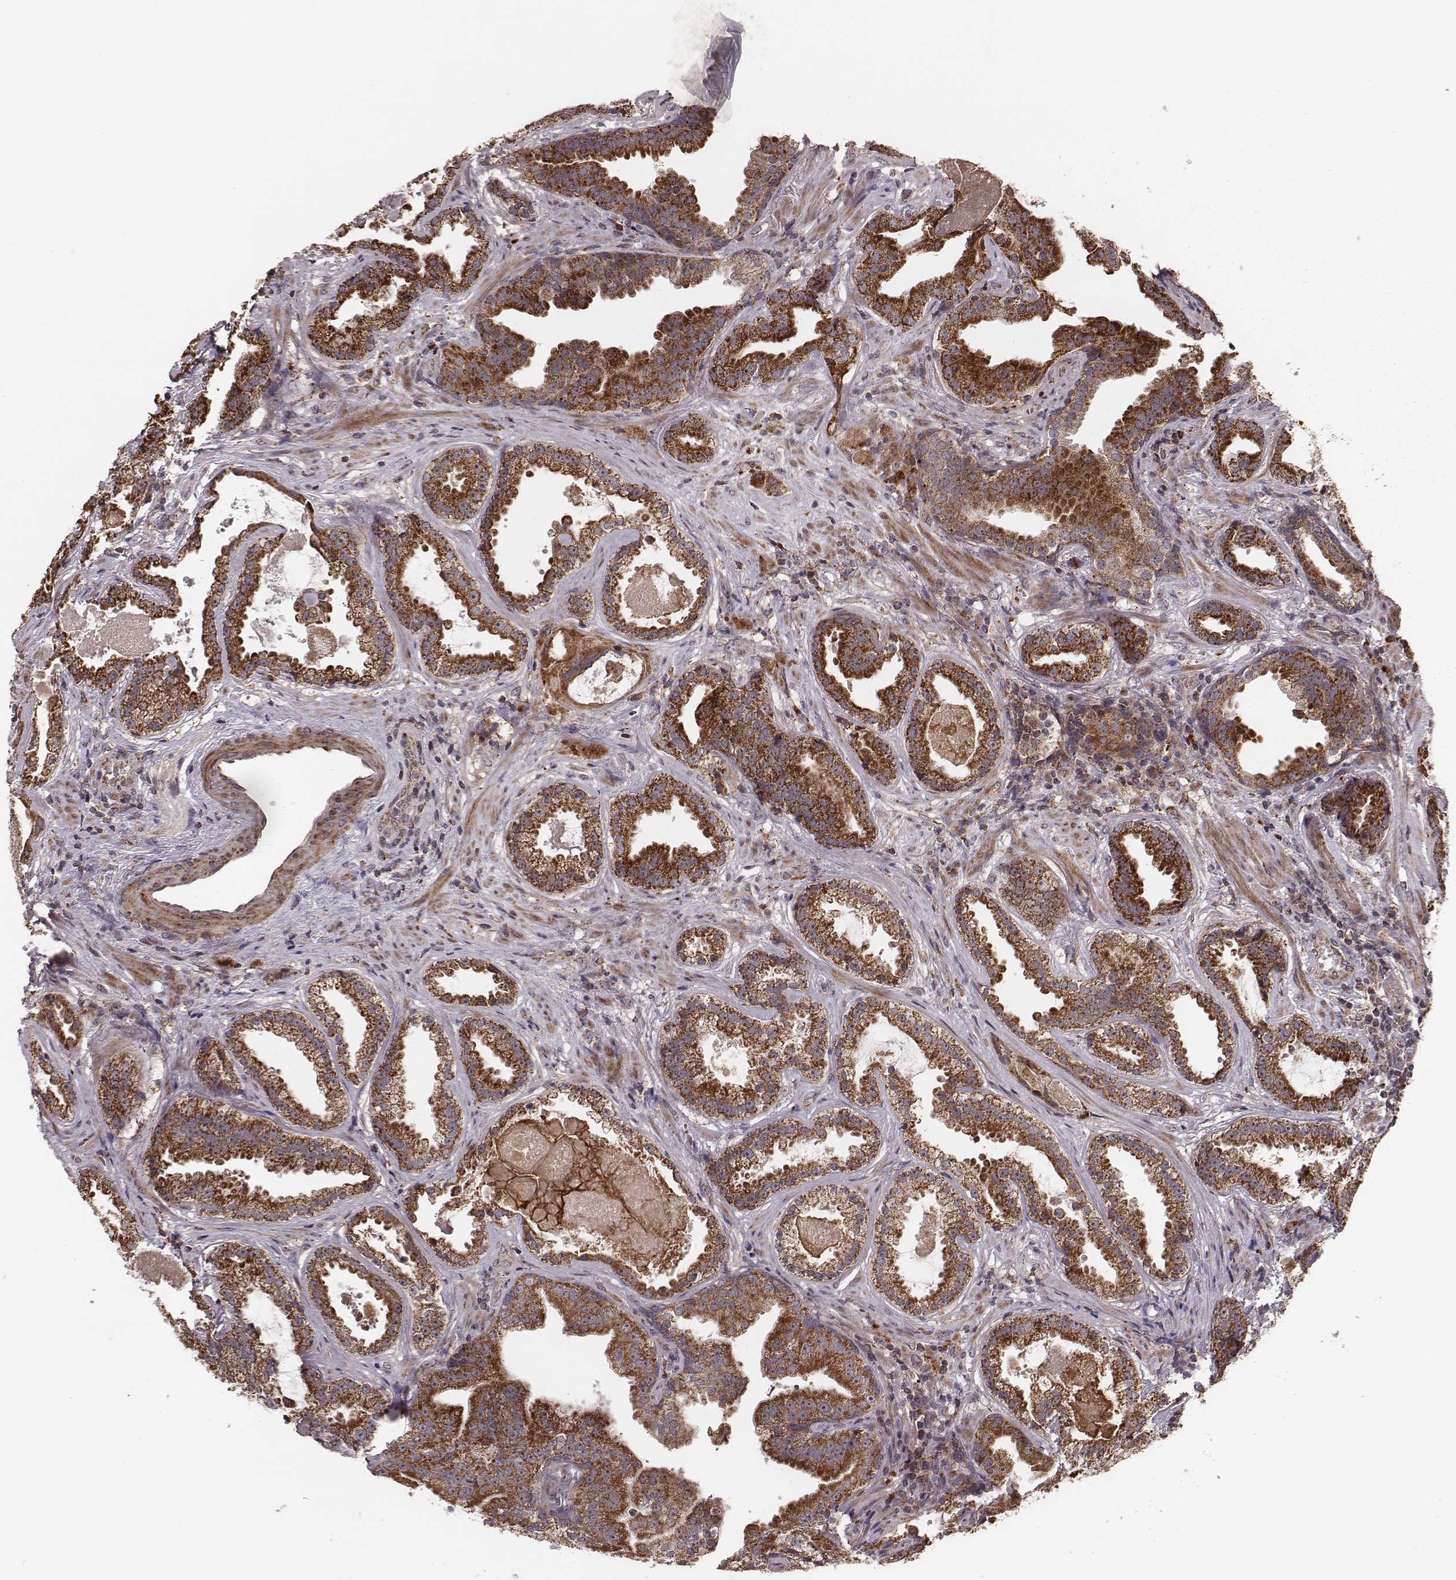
{"staining": {"intensity": "strong", "quantity": ">75%", "location": "cytoplasmic/membranous"}, "tissue": "prostate cancer", "cell_type": "Tumor cells", "image_type": "cancer", "snomed": [{"axis": "morphology", "description": "Adenocarcinoma, NOS"}, {"axis": "morphology", "description": "Adenocarcinoma, High grade"}, {"axis": "topography", "description": "Prostate"}], "caption": "Prostate cancer stained with DAB immunohistochemistry (IHC) displays high levels of strong cytoplasmic/membranous positivity in approximately >75% of tumor cells. (DAB (3,3'-diaminobenzidine) = brown stain, brightfield microscopy at high magnification).", "gene": "ZDHHC21", "patient": {"sex": "male", "age": 64}}